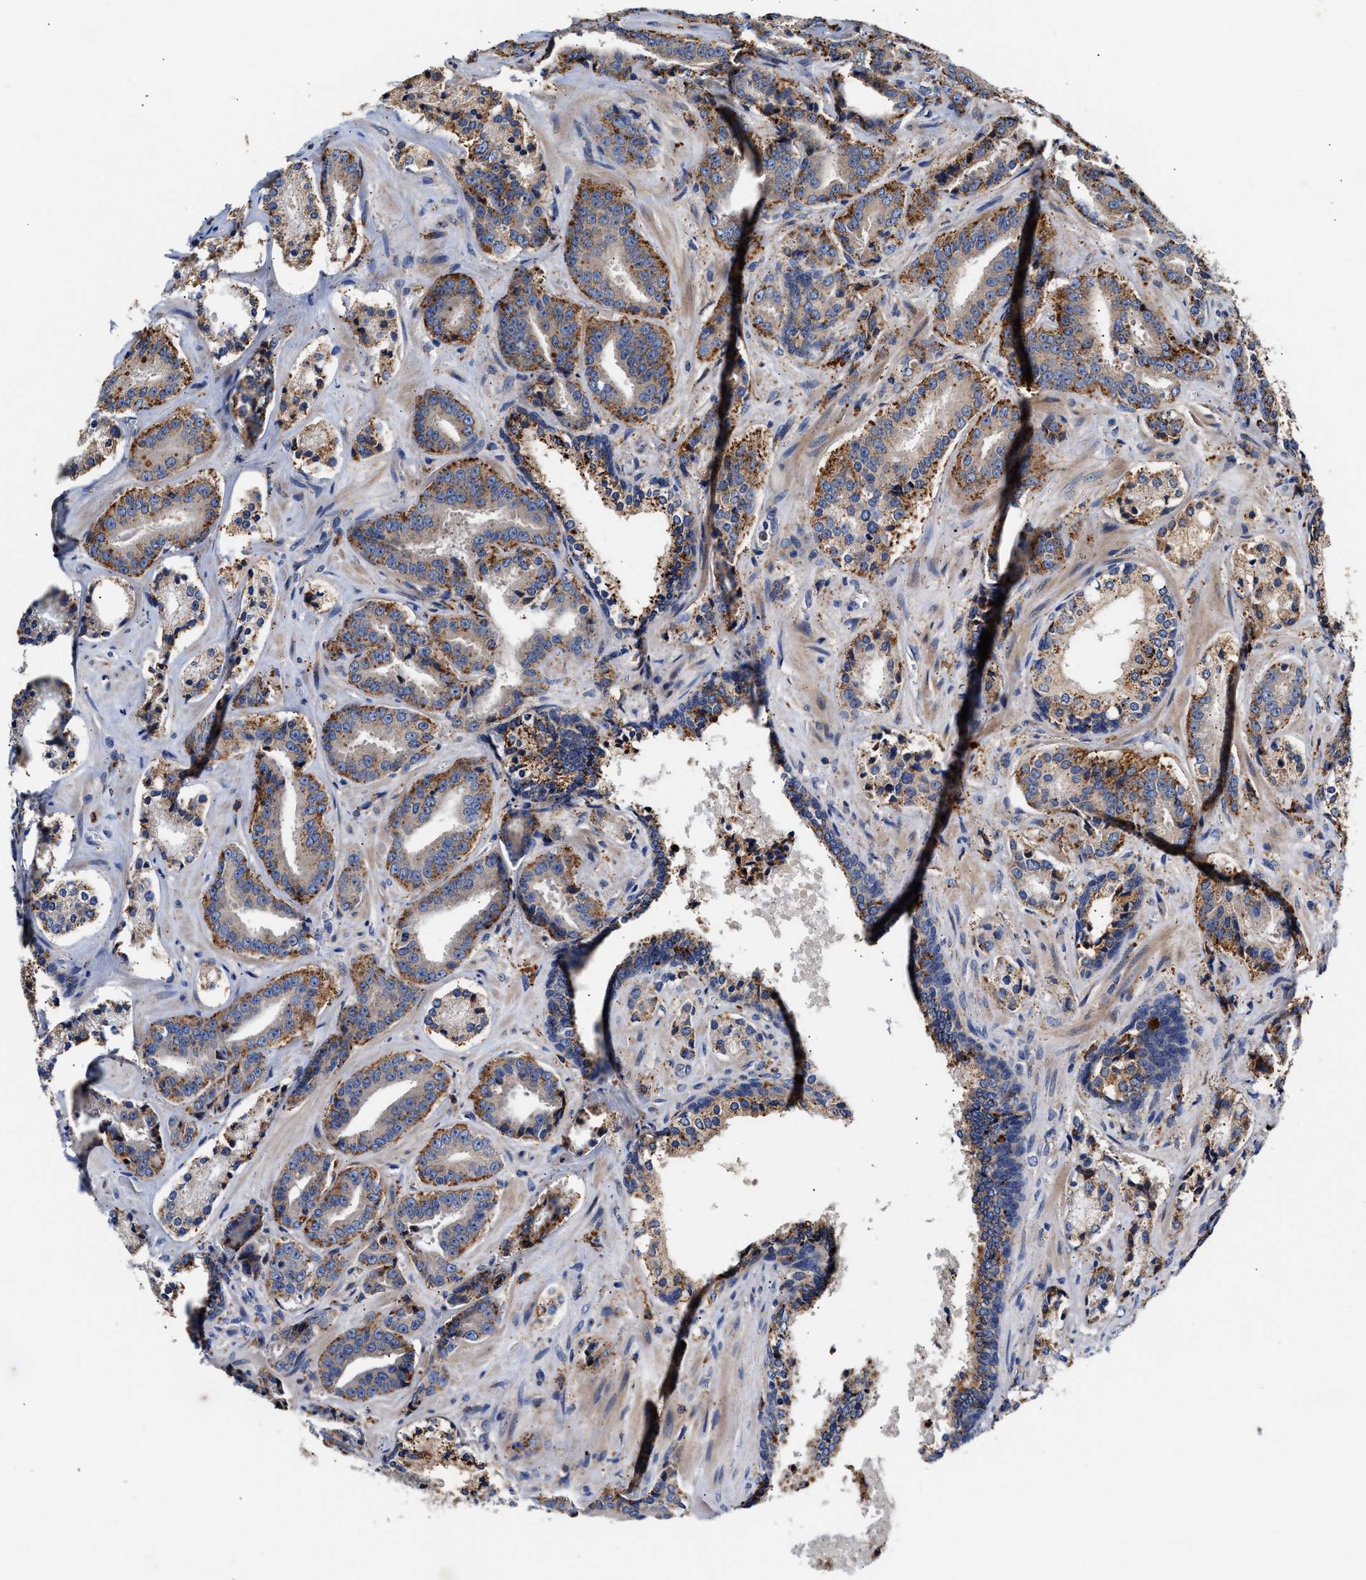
{"staining": {"intensity": "strong", "quantity": "25%-75%", "location": "cytoplasmic/membranous"}, "tissue": "prostate cancer", "cell_type": "Tumor cells", "image_type": "cancer", "snomed": [{"axis": "morphology", "description": "Adenocarcinoma, High grade"}, {"axis": "topography", "description": "Prostate"}], "caption": "Protein staining by immunohistochemistry demonstrates strong cytoplasmic/membranous staining in approximately 25%-75% of tumor cells in adenocarcinoma (high-grade) (prostate).", "gene": "CCDC146", "patient": {"sex": "male", "age": 60}}